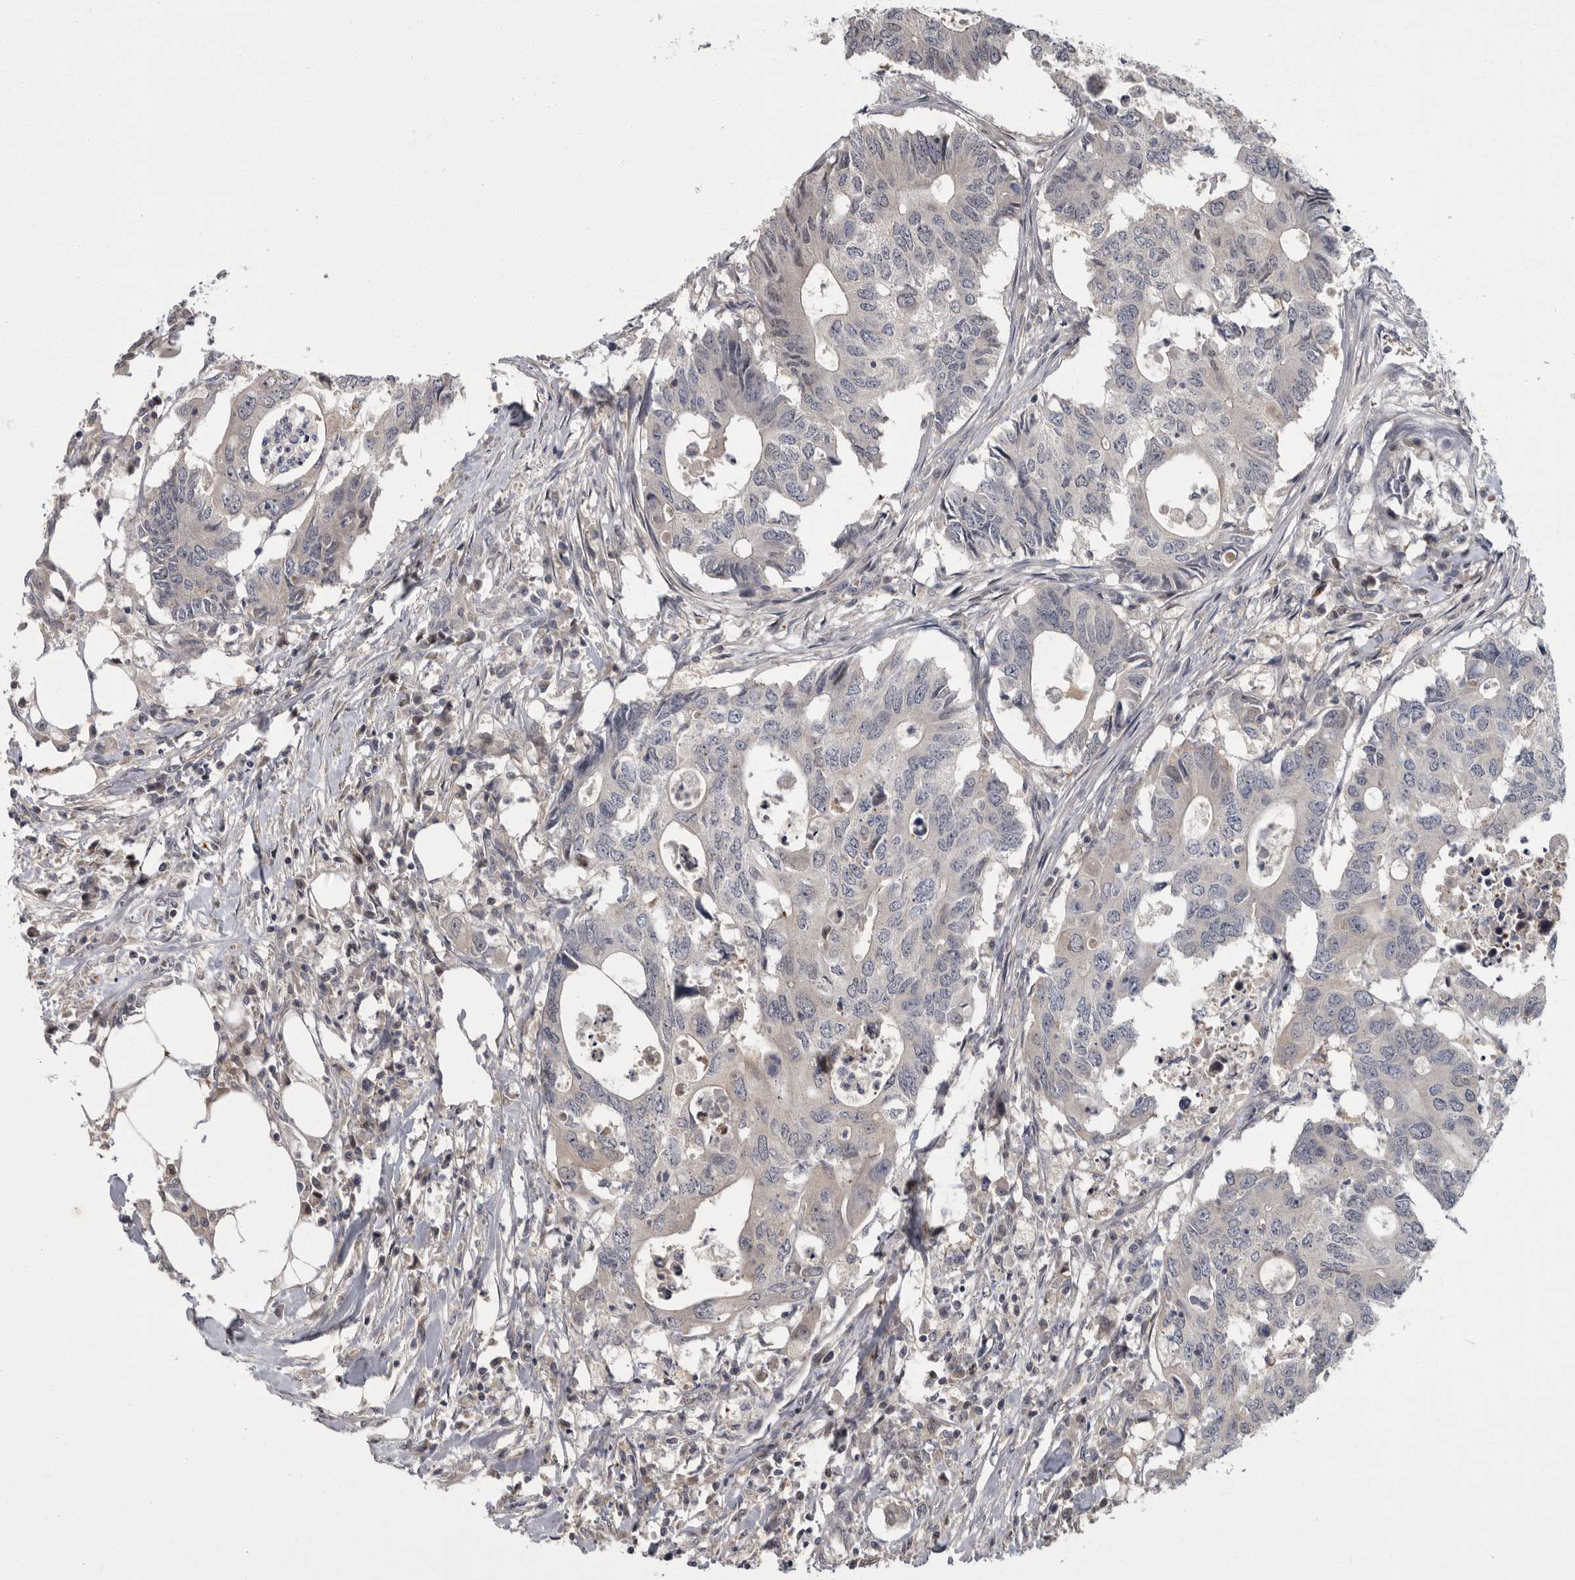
{"staining": {"intensity": "negative", "quantity": "none", "location": "none"}, "tissue": "colorectal cancer", "cell_type": "Tumor cells", "image_type": "cancer", "snomed": [{"axis": "morphology", "description": "Adenocarcinoma, NOS"}, {"axis": "topography", "description": "Colon"}], "caption": "High magnification brightfield microscopy of colorectal adenocarcinoma stained with DAB (brown) and counterstained with hematoxylin (blue): tumor cells show no significant positivity.", "gene": "PDE7A", "patient": {"sex": "male", "age": 71}}